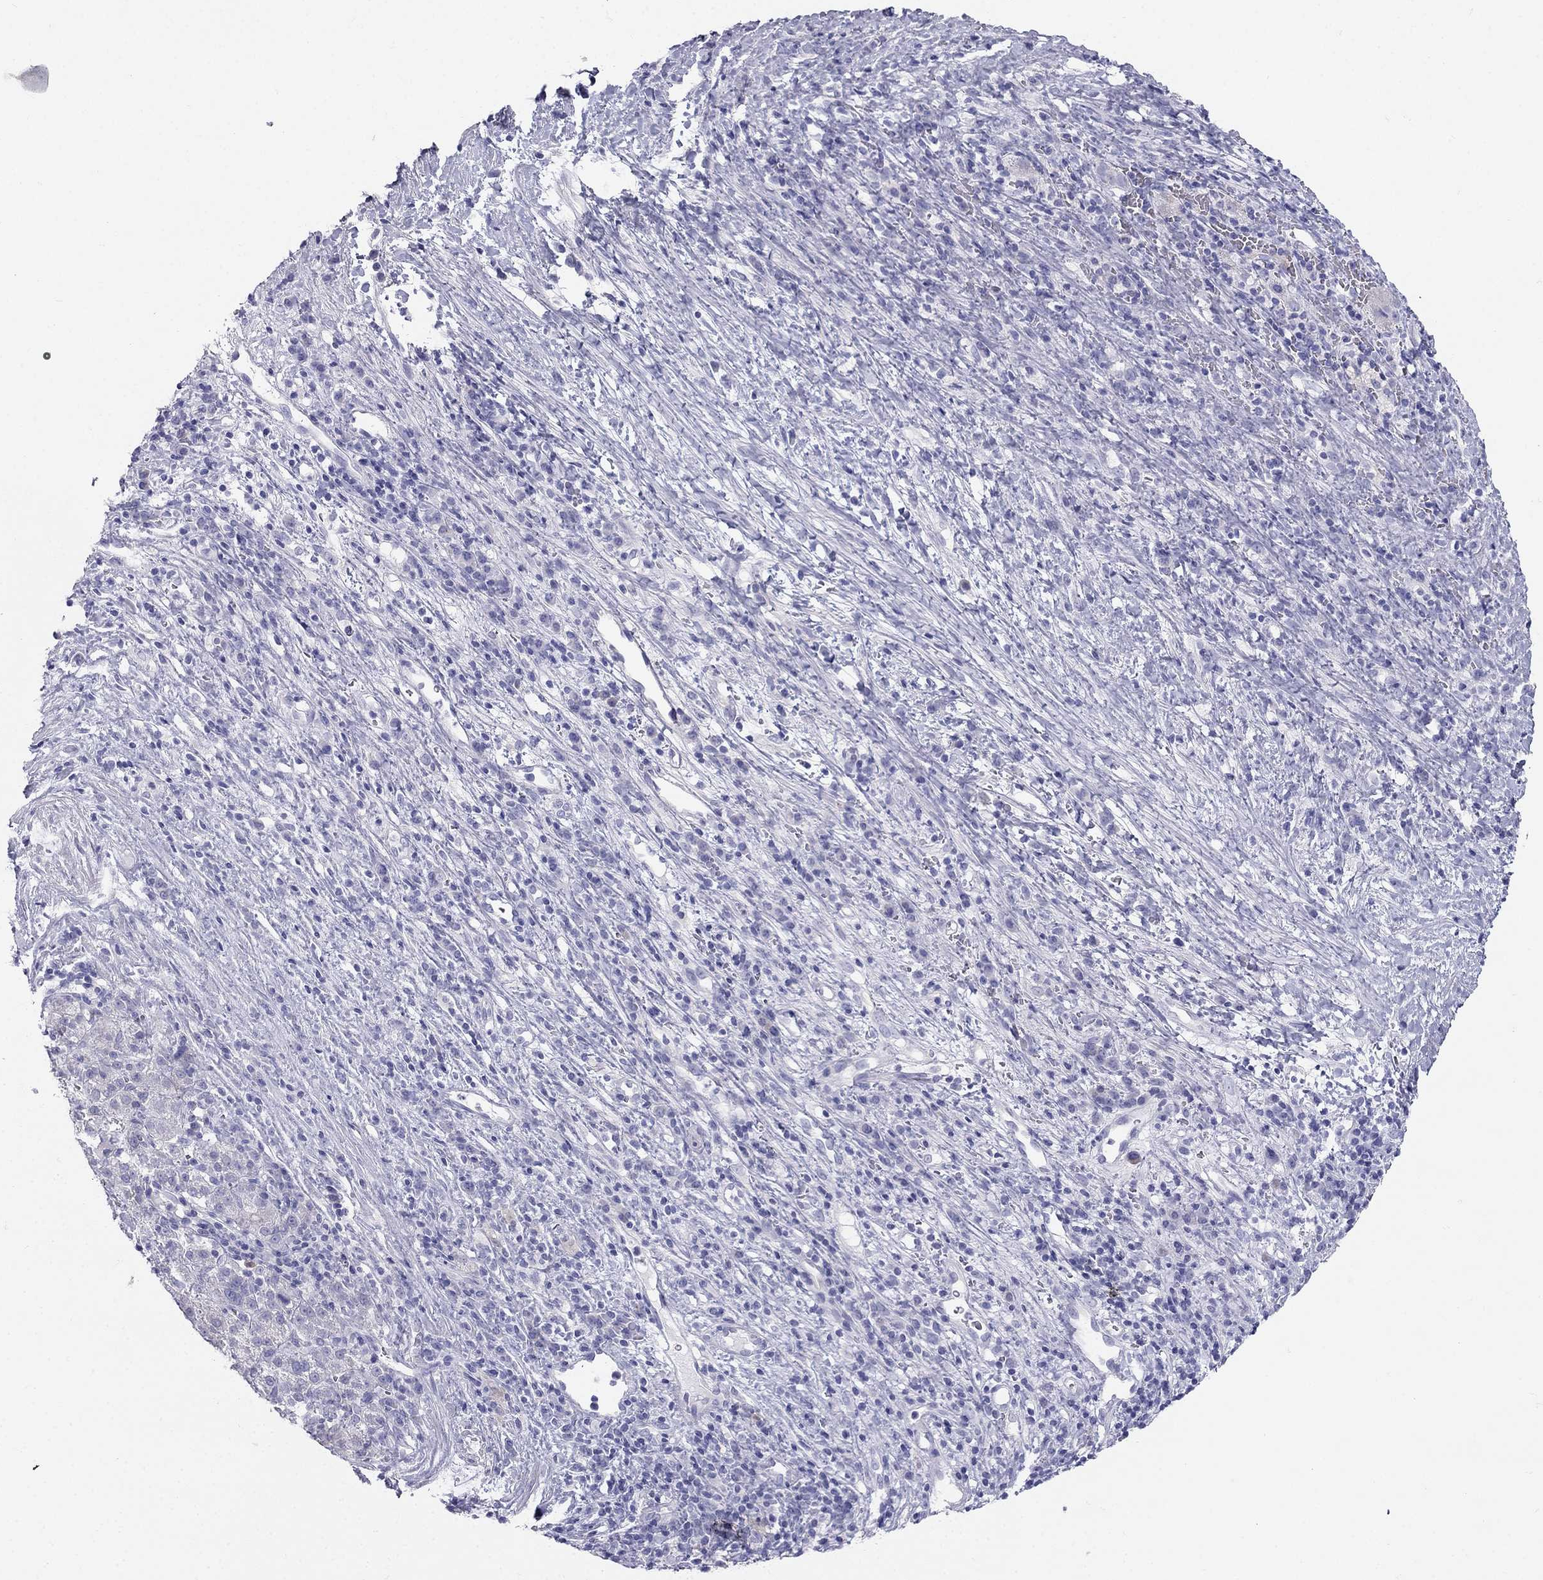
{"staining": {"intensity": "negative", "quantity": "none", "location": "none"}, "tissue": "liver cancer", "cell_type": "Tumor cells", "image_type": "cancer", "snomed": [{"axis": "morphology", "description": "Carcinoma, Hepatocellular, NOS"}, {"axis": "topography", "description": "Liver"}], "caption": "DAB immunohistochemical staining of human liver hepatocellular carcinoma displays no significant positivity in tumor cells.", "gene": "RFLNA", "patient": {"sex": "female", "age": 60}}